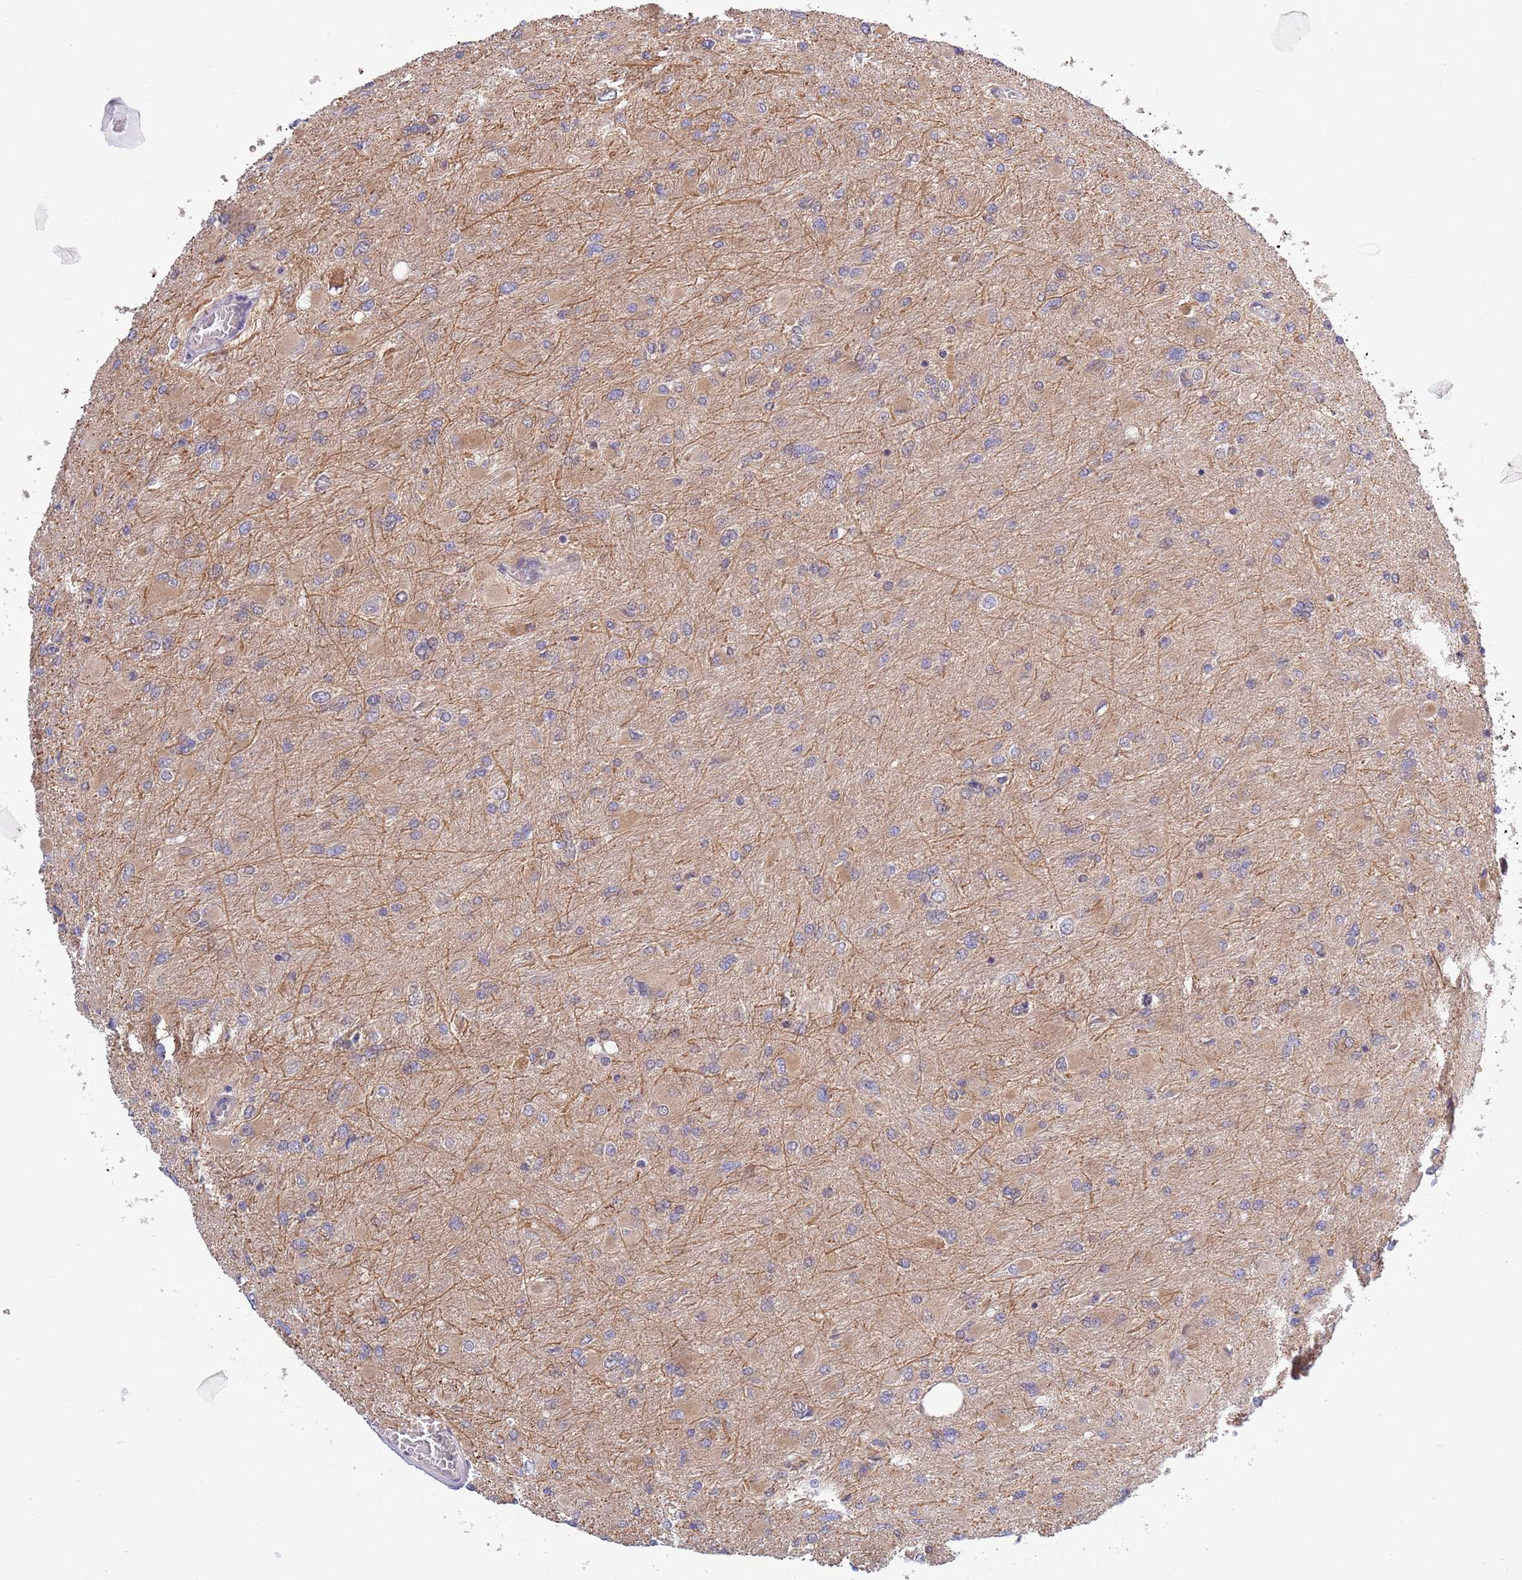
{"staining": {"intensity": "moderate", "quantity": "25%-75%", "location": "cytoplasmic/membranous"}, "tissue": "glioma", "cell_type": "Tumor cells", "image_type": "cancer", "snomed": [{"axis": "morphology", "description": "Glioma, malignant, High grade"}, {"axis": "topography", "description": "Cerebral cortex"}], "caption": "High-magnification brightfield microscopy of malignant glioma (high-grade) stained with DAB (3,3'-diaminobenzidine) (brown) and counterstained with hematoxylin (blue). tumor cells exhibit moderate cytoplasmic/membranous staining is identified in approximately25%-75% of cells.", "gene": "TBX10", "patient": {"sex": "female", "age": 36}}